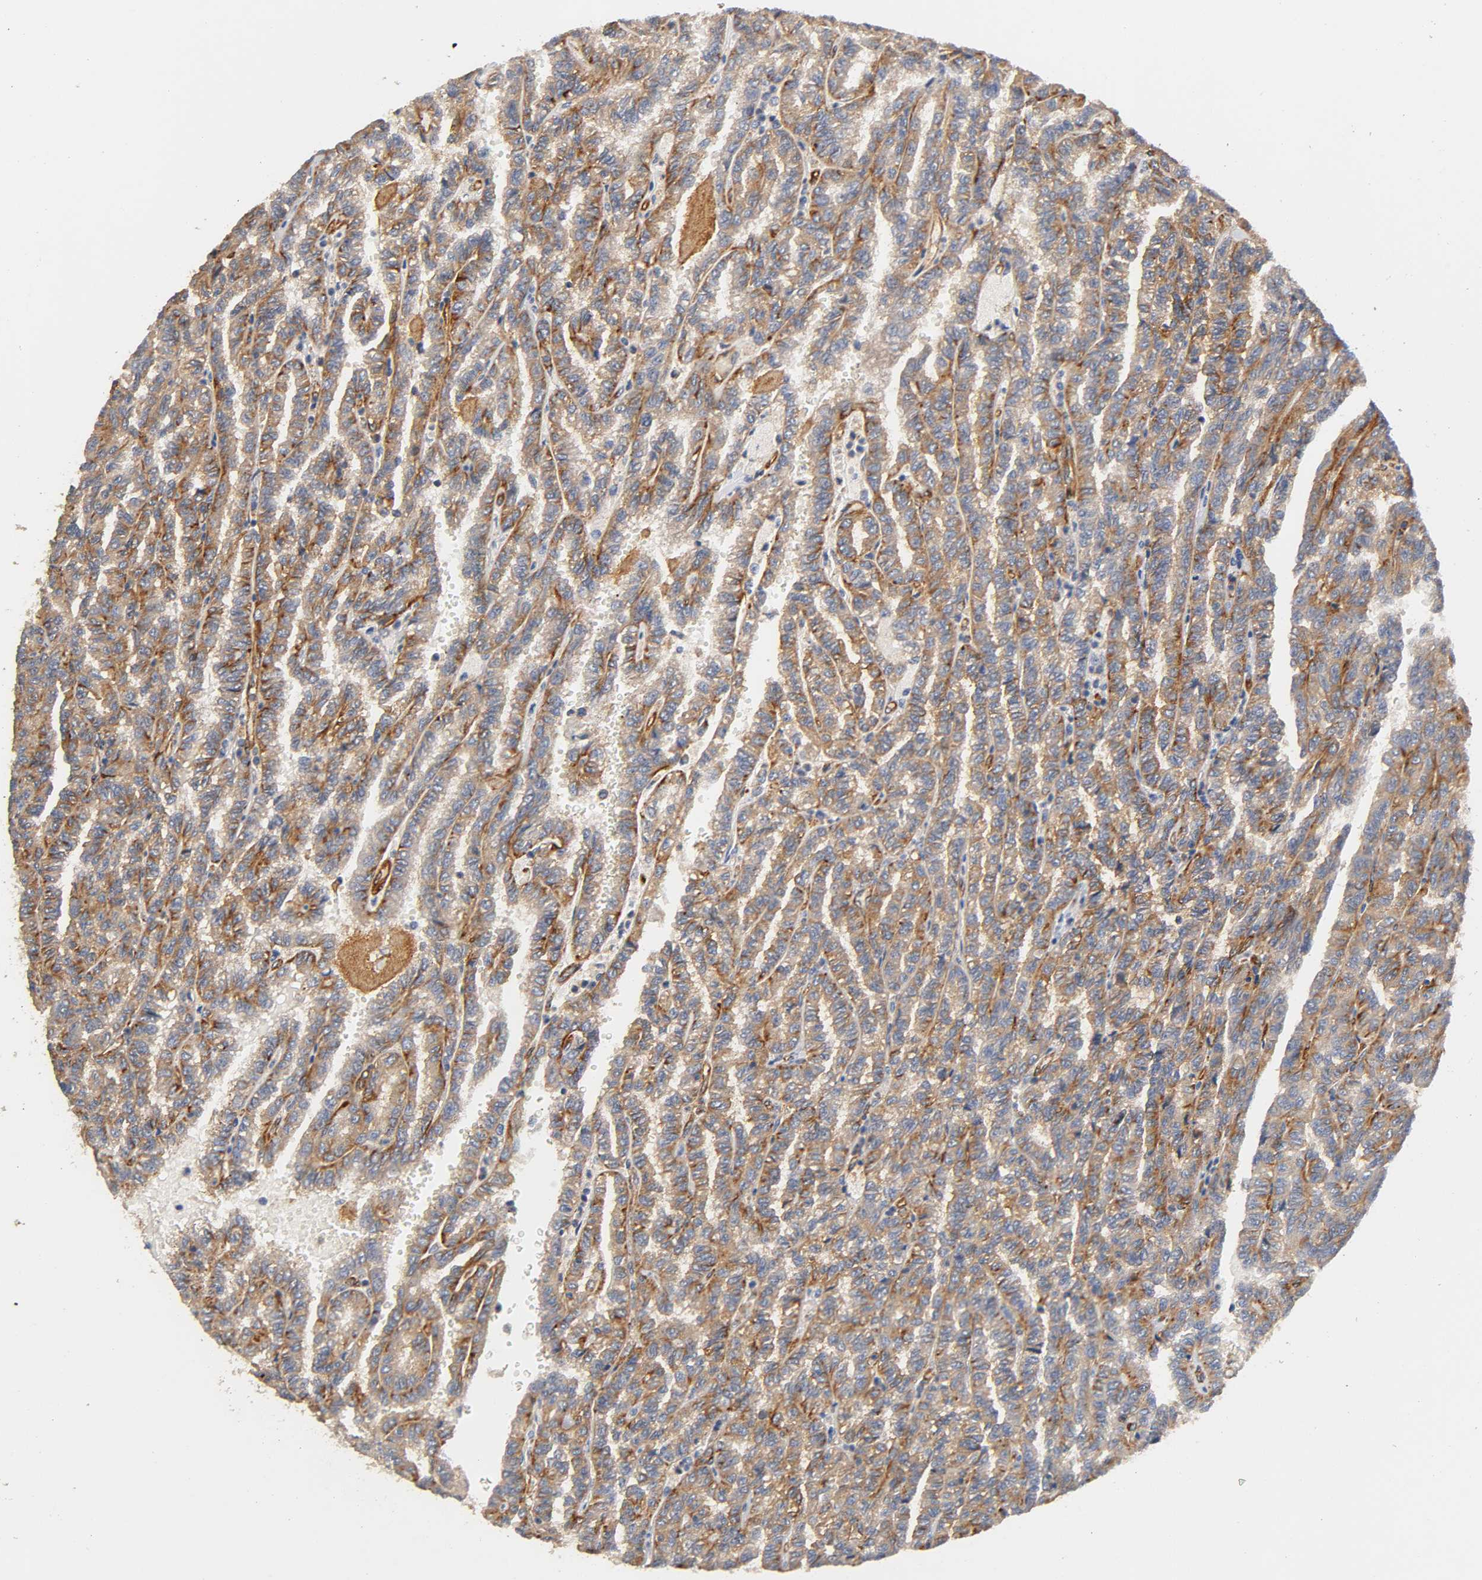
{"staining": {"intensity": "strong", "quantity": ">75%", "location": "cytoplasmic/membranous"}, "tissue": "renal cancer", "cell_type": "Tumor cells", "image_type": "cancer", "snomed": [{"axis": "morphology", "description": "Inflammation, NOS"}, {"axis": "morphology", "description": "Adenocarcinoma, NOS"}, {"axis": "topography", "description": "Kidney"}], "caption": "Protein analysis of adenocarcinoma (renal) tissue demonstrates strong cytoplasmic/membranous expression in approximately >75% of tumor cells.", "gene": "IFITM3", "patient": {"sex": "male", "age": 68}}